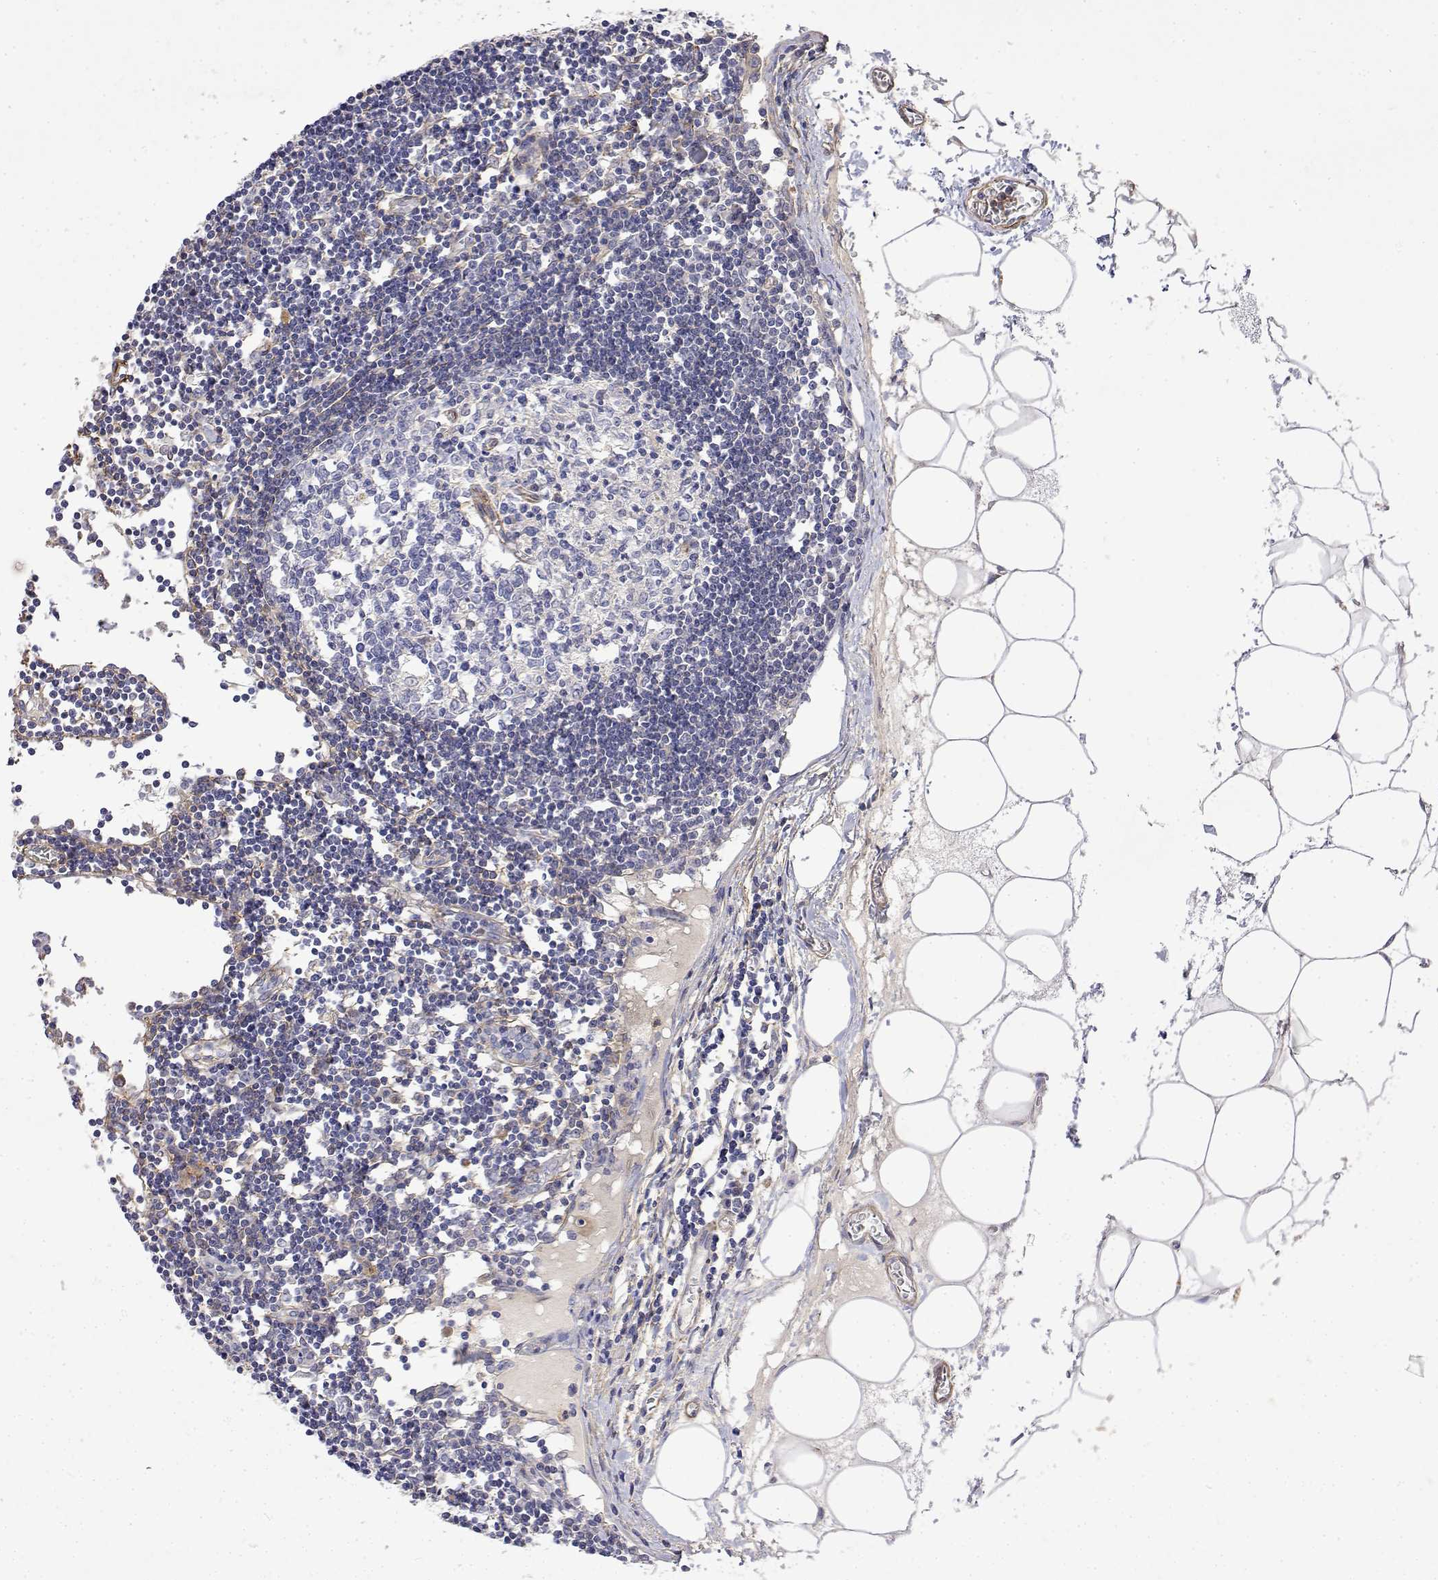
{"staining": {"intensity": "negative", "quantity": "none", "location": "none"}, "tissue": "lymph node", "cell_type": "Germinal center cells", "image_type": "normal", "snomed": [{"axis": "morphology", "description": "Normal tissue, NOS"}, {"axis": "topography", "description": "Lymph node"}], "caption": "Protein analysis of benign lymph node exhibits no significant staining in germinal center cells. (Stains: DAB (3,3'-diaminobenzidine) immunohistochemistry (IHC) with hematoxylin counter stain, Microscopy: brightfield microscopy at high magnification).", "gene": "SOWAHD", "patient": {"sex": "female", "age": 65}}